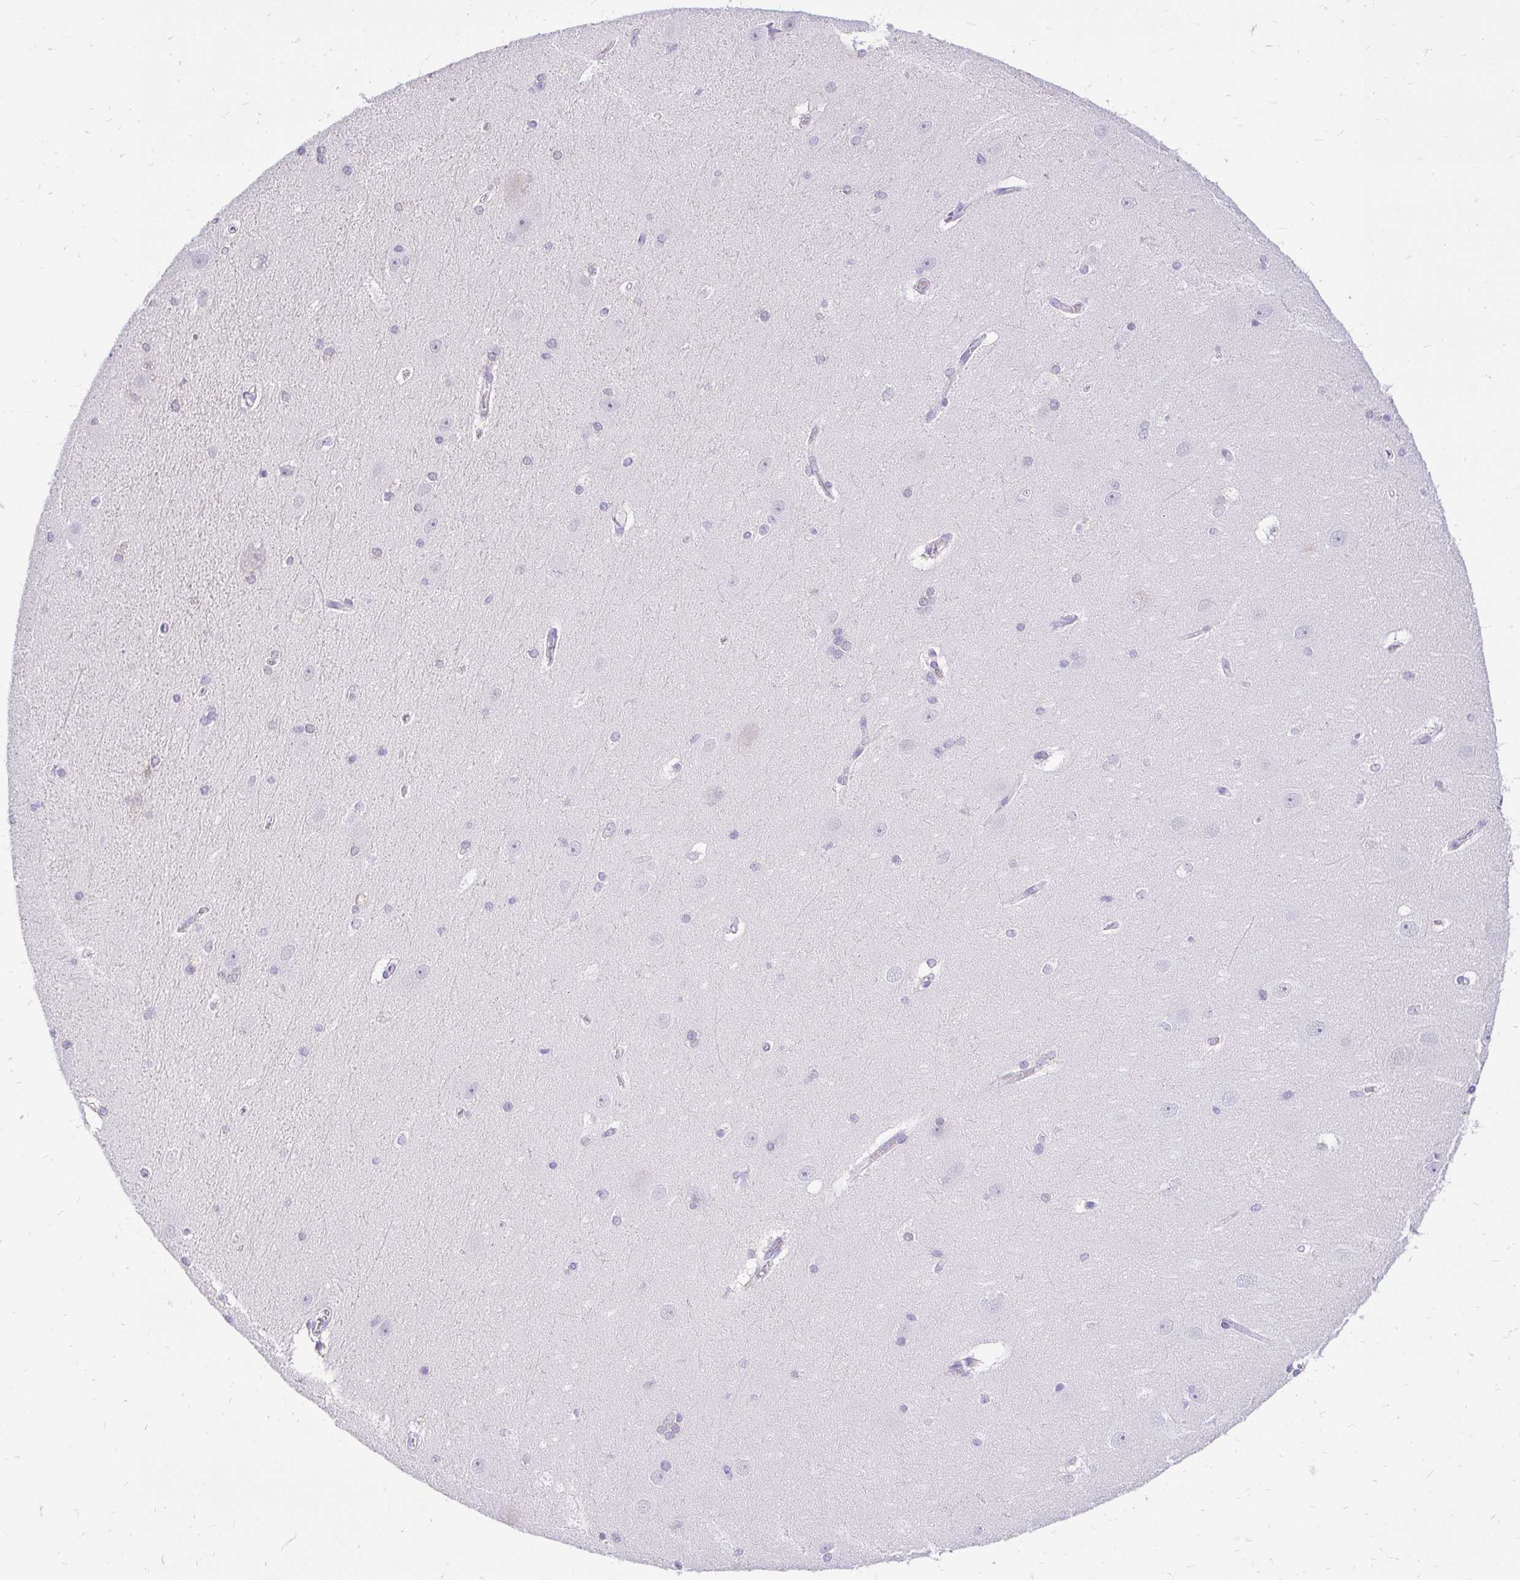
{"staining": {"intensity": "negative", "quantity": "none", "location": "none"}, "tissue": "hippocampus", "cell_type": "Glial cells", "image_type": "normal", "snomed": [{"axis": "morphology", "description": "Normal tissue, NOS"}, {"axis": "topography", "description": "Cerebral cortex"}, {"axis": "topography", "description": "Hippocampus"}], "caption": "IHC of benign hippocampus demonstrates no staining in glial cells.", "gene": "FATE1", "patient": {"sex": "female", "age": 19}}